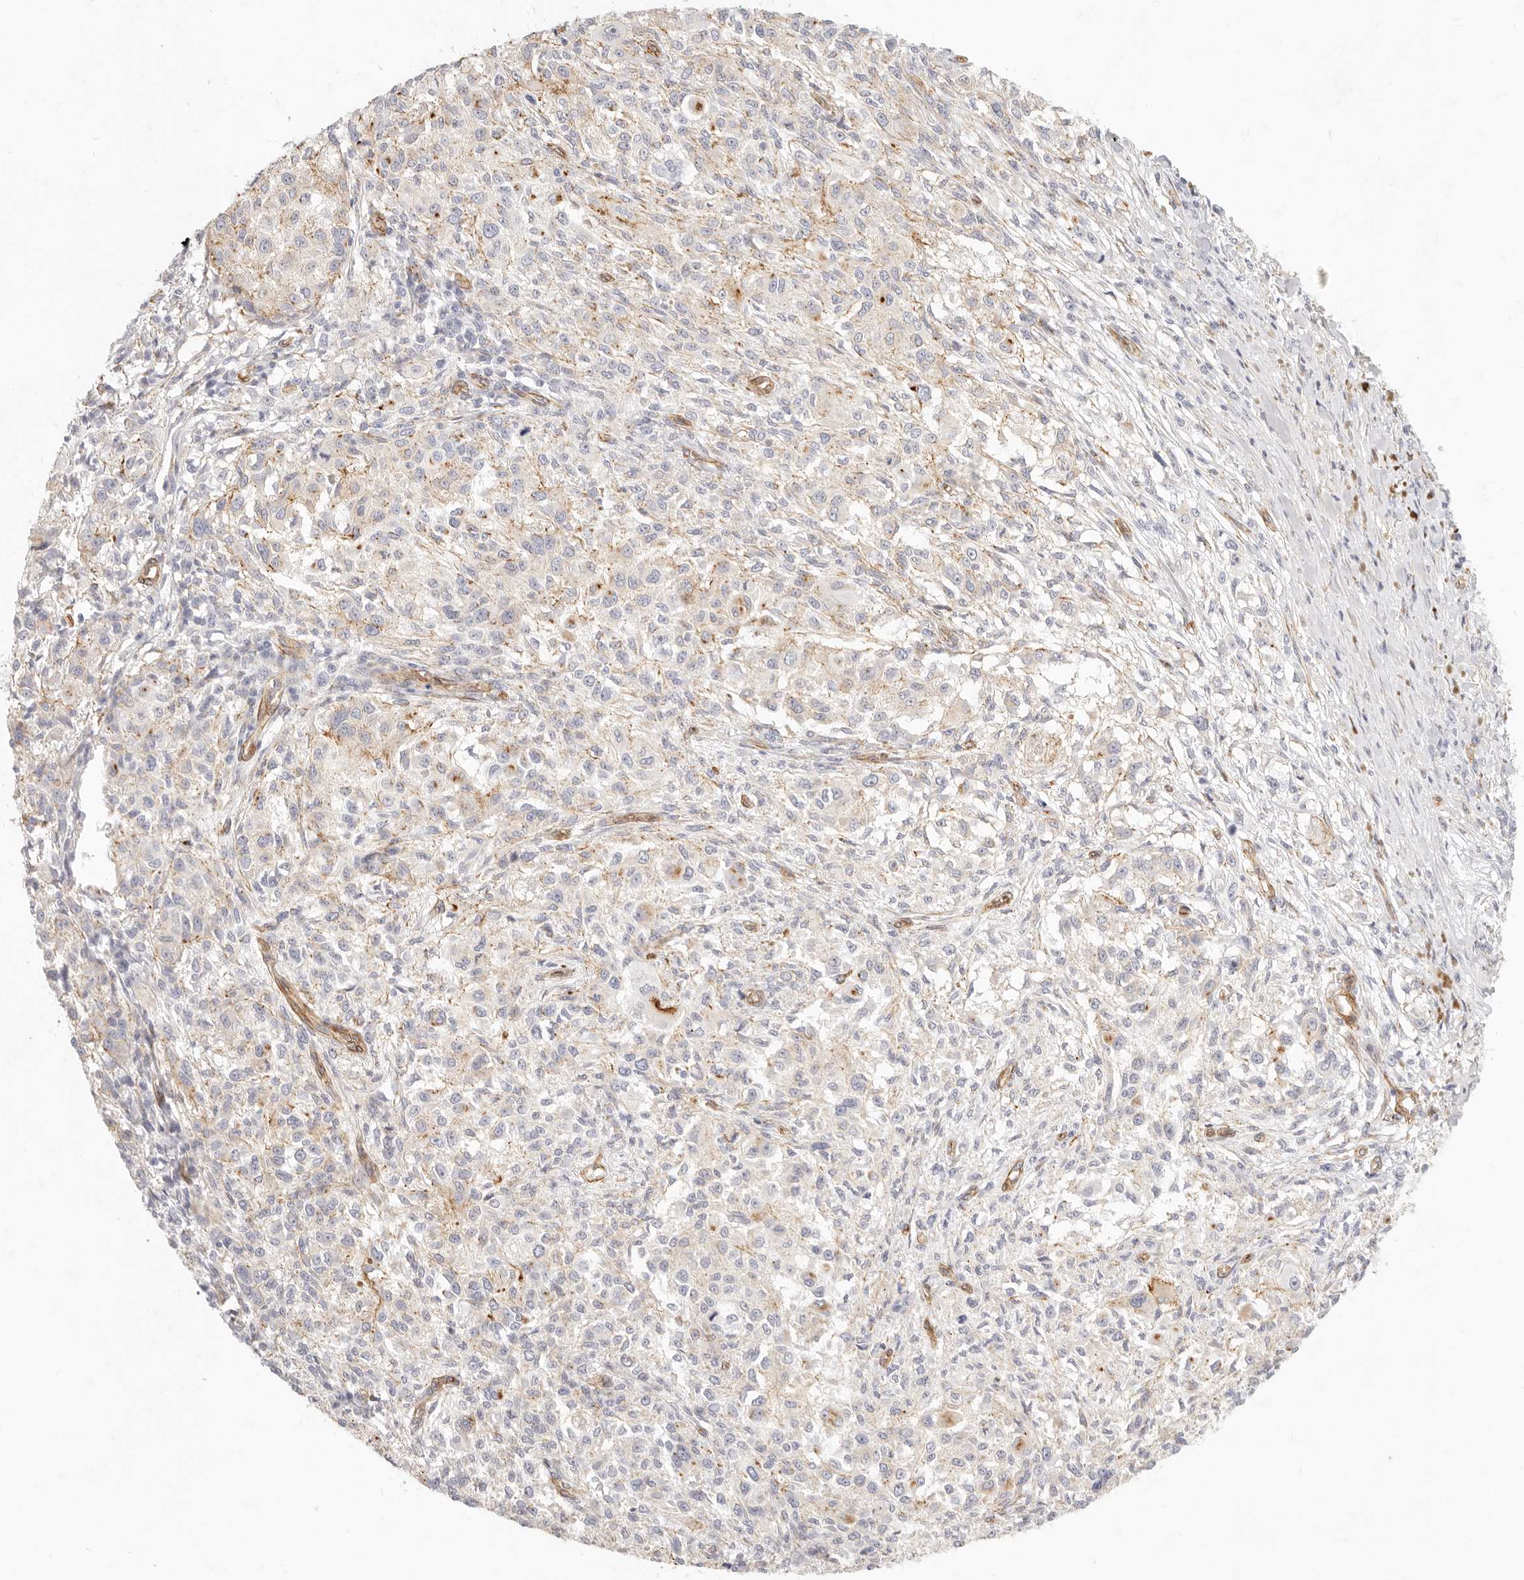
{"staining": {"intensity": "moderate", "quantity": "<25%", "location": "cytoplasmic/membranous"}, "tissue": "melanoma", "cell_type": "Tumor cells", "image_type": "cancer", "snomed": [{"axis": "morphology", "description": "Necrosis, NOS"}, {"axis": "morphology", "description": "Malignant melanoma, NOS"}, {"axis": "topography", "description": "Skin"}], "caption": "A micrograph of melanoma stained for a protein shows moderate cytoplasmic/membranous brown staining in tumor cells. Immunohistochemistry (ihc) stains the protein in brown and the nuclei are stained blue.", "gene": "NUS1", "patient": {"sex": "female", "age": 87}}